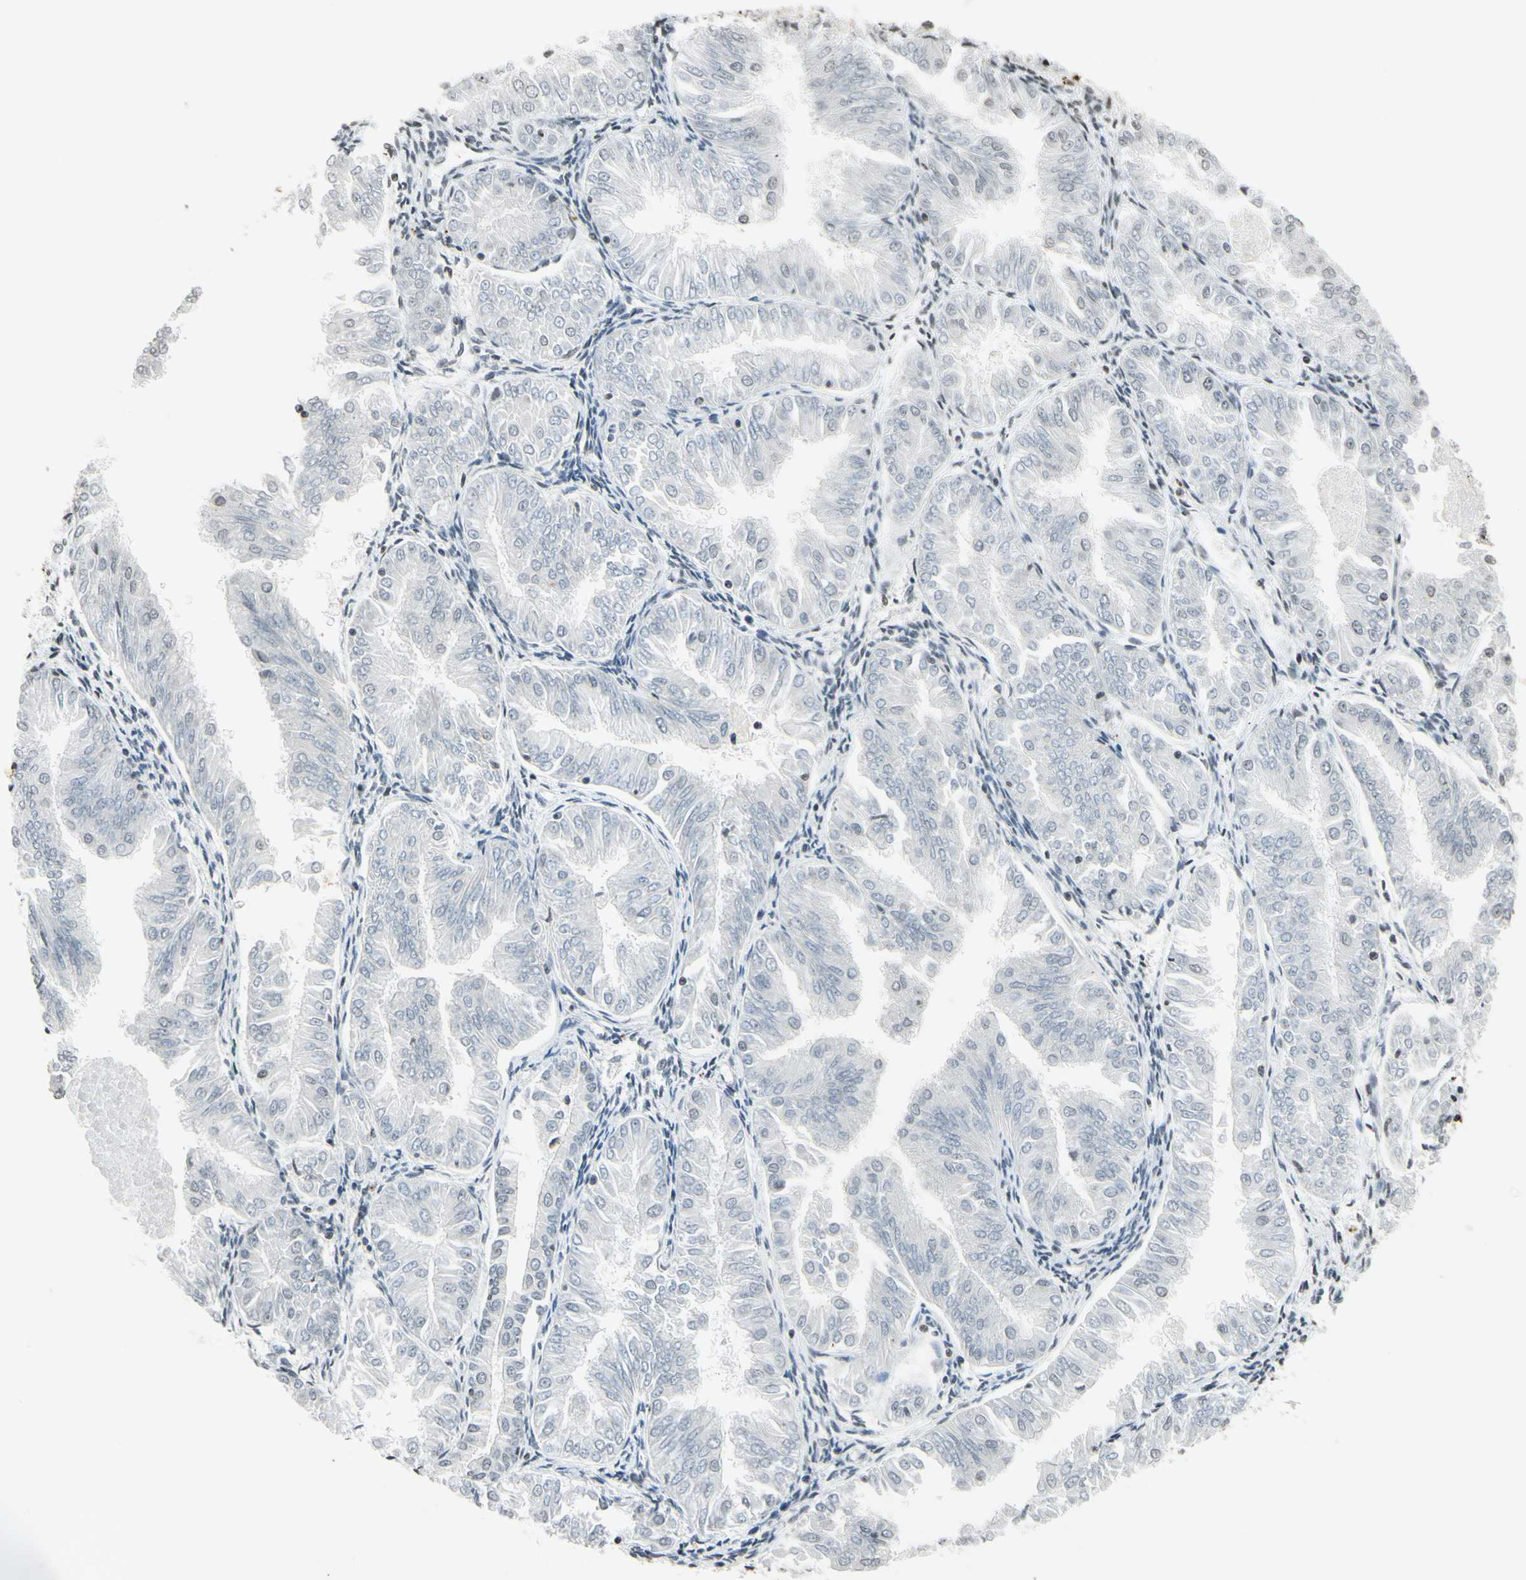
{"staining": {"intensity": "negative", "quantity": "none", "location": "none"}, "tissue": "endometrial cancer", "cell_type": "Tumor cells", "image_type": "cancer", "snomed": [{"axis": "morphology", "description": "Adenocarcinoma, NOS"}, {"axis": "topography", "description": "Endometrium"}], "caption": "Tumor cells are negative for protein expression in human adenocarcinoma (endometrial).", "gene": "CLDN11", "patient": {"sex": "female", "age": 53}}